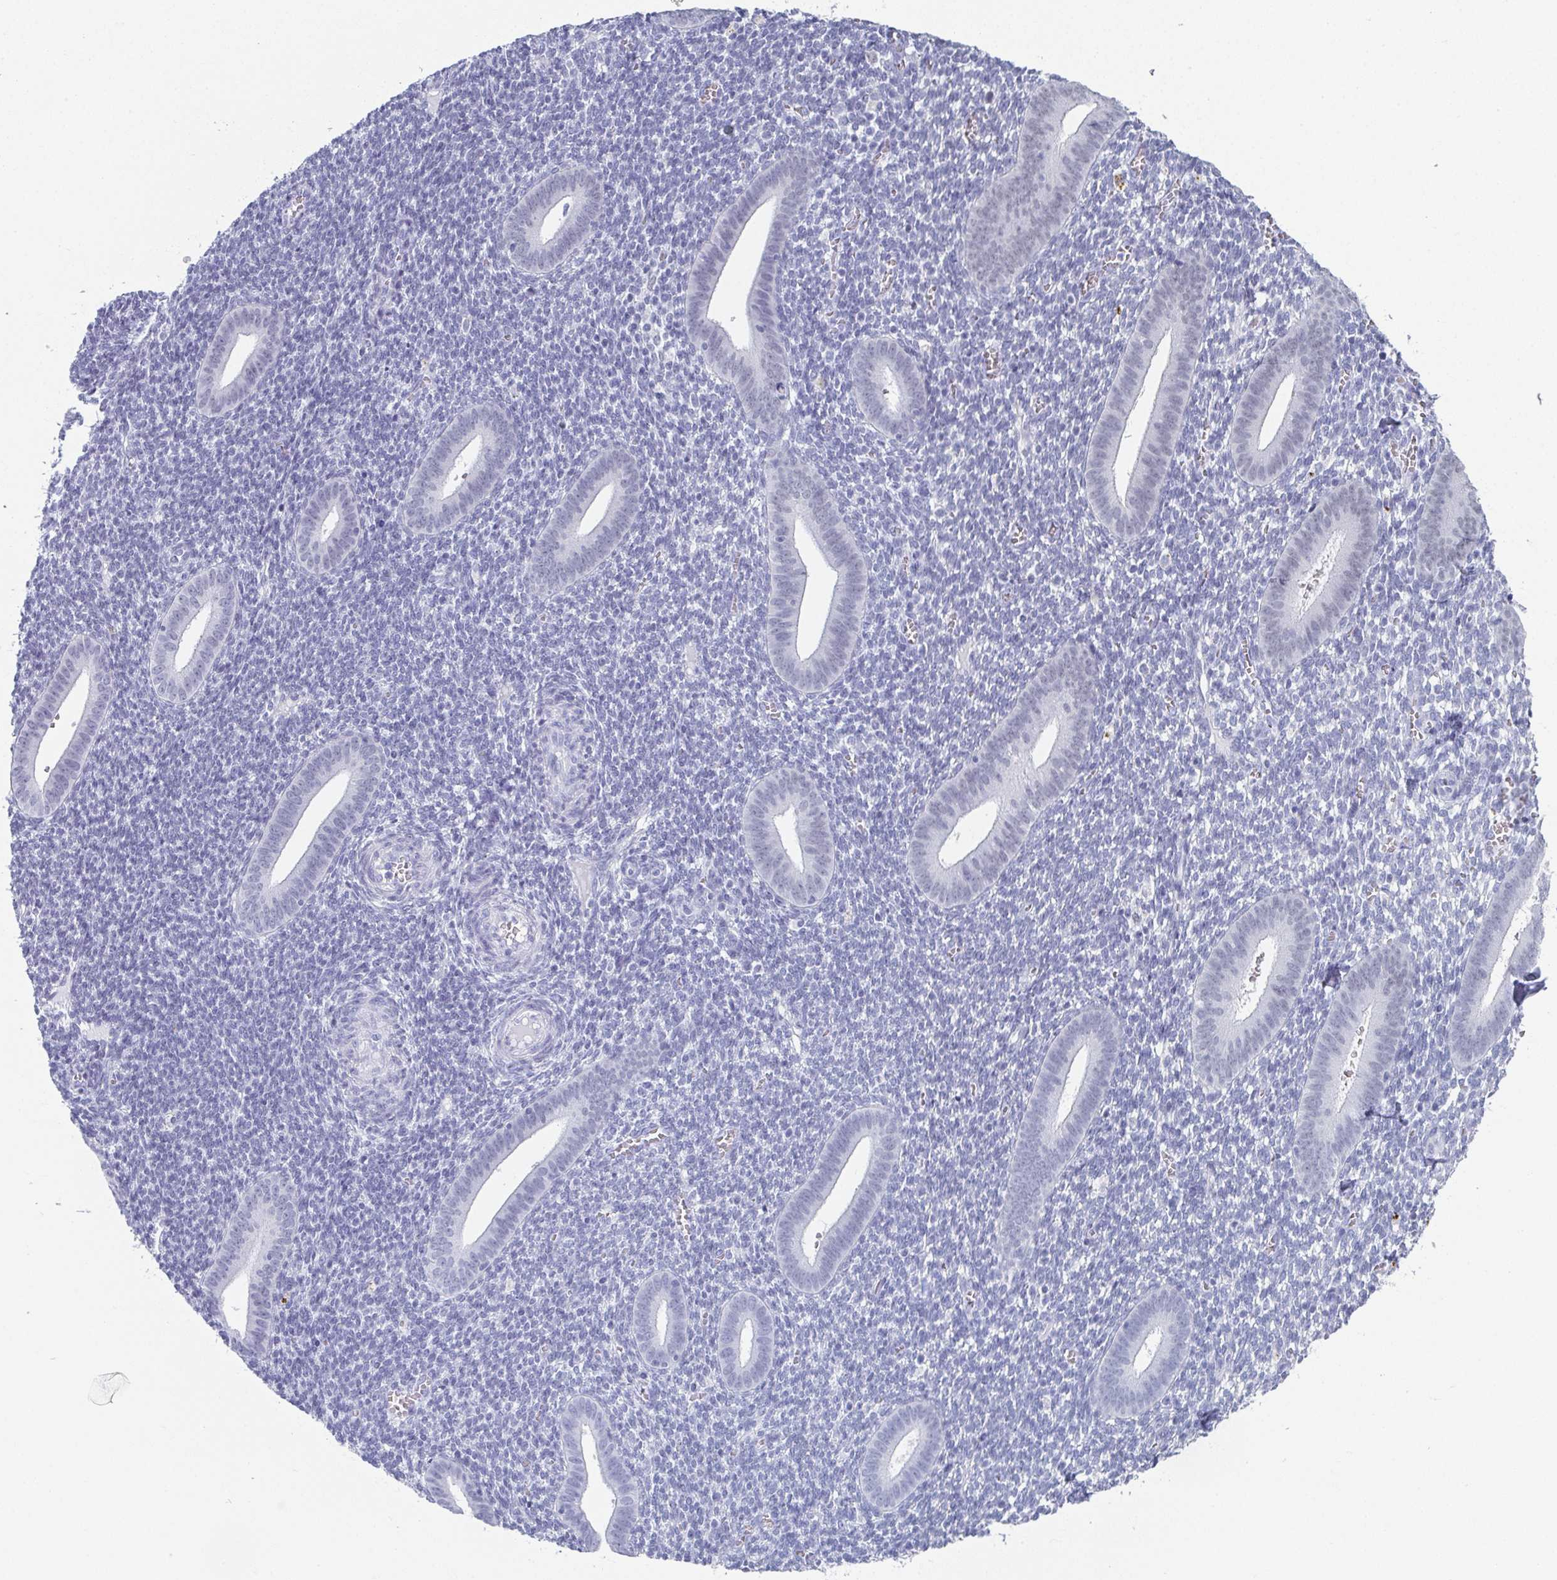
{"staining": {"intensity": "negative", "quantity": "none", "location": "none"}, "tissue": "endometrium", "cell_type": "Cells in endometrial stroma", "image_type": "normal", "snomed": [{"axis": "morphology", "description": "Normal tissue, NOS"}, {"axis": "topography", "description": "Endometrium"}], "caption": "Immunohistochemistry photomicrograph of normal endometrium stained for a protein (brown), which displays no expression in cells in endometrial stroma. (DAB immunohistochemistry (IHC), high magnification).", "gene": "PYCR3", "patient": {"sex": "female", "age": 25}}